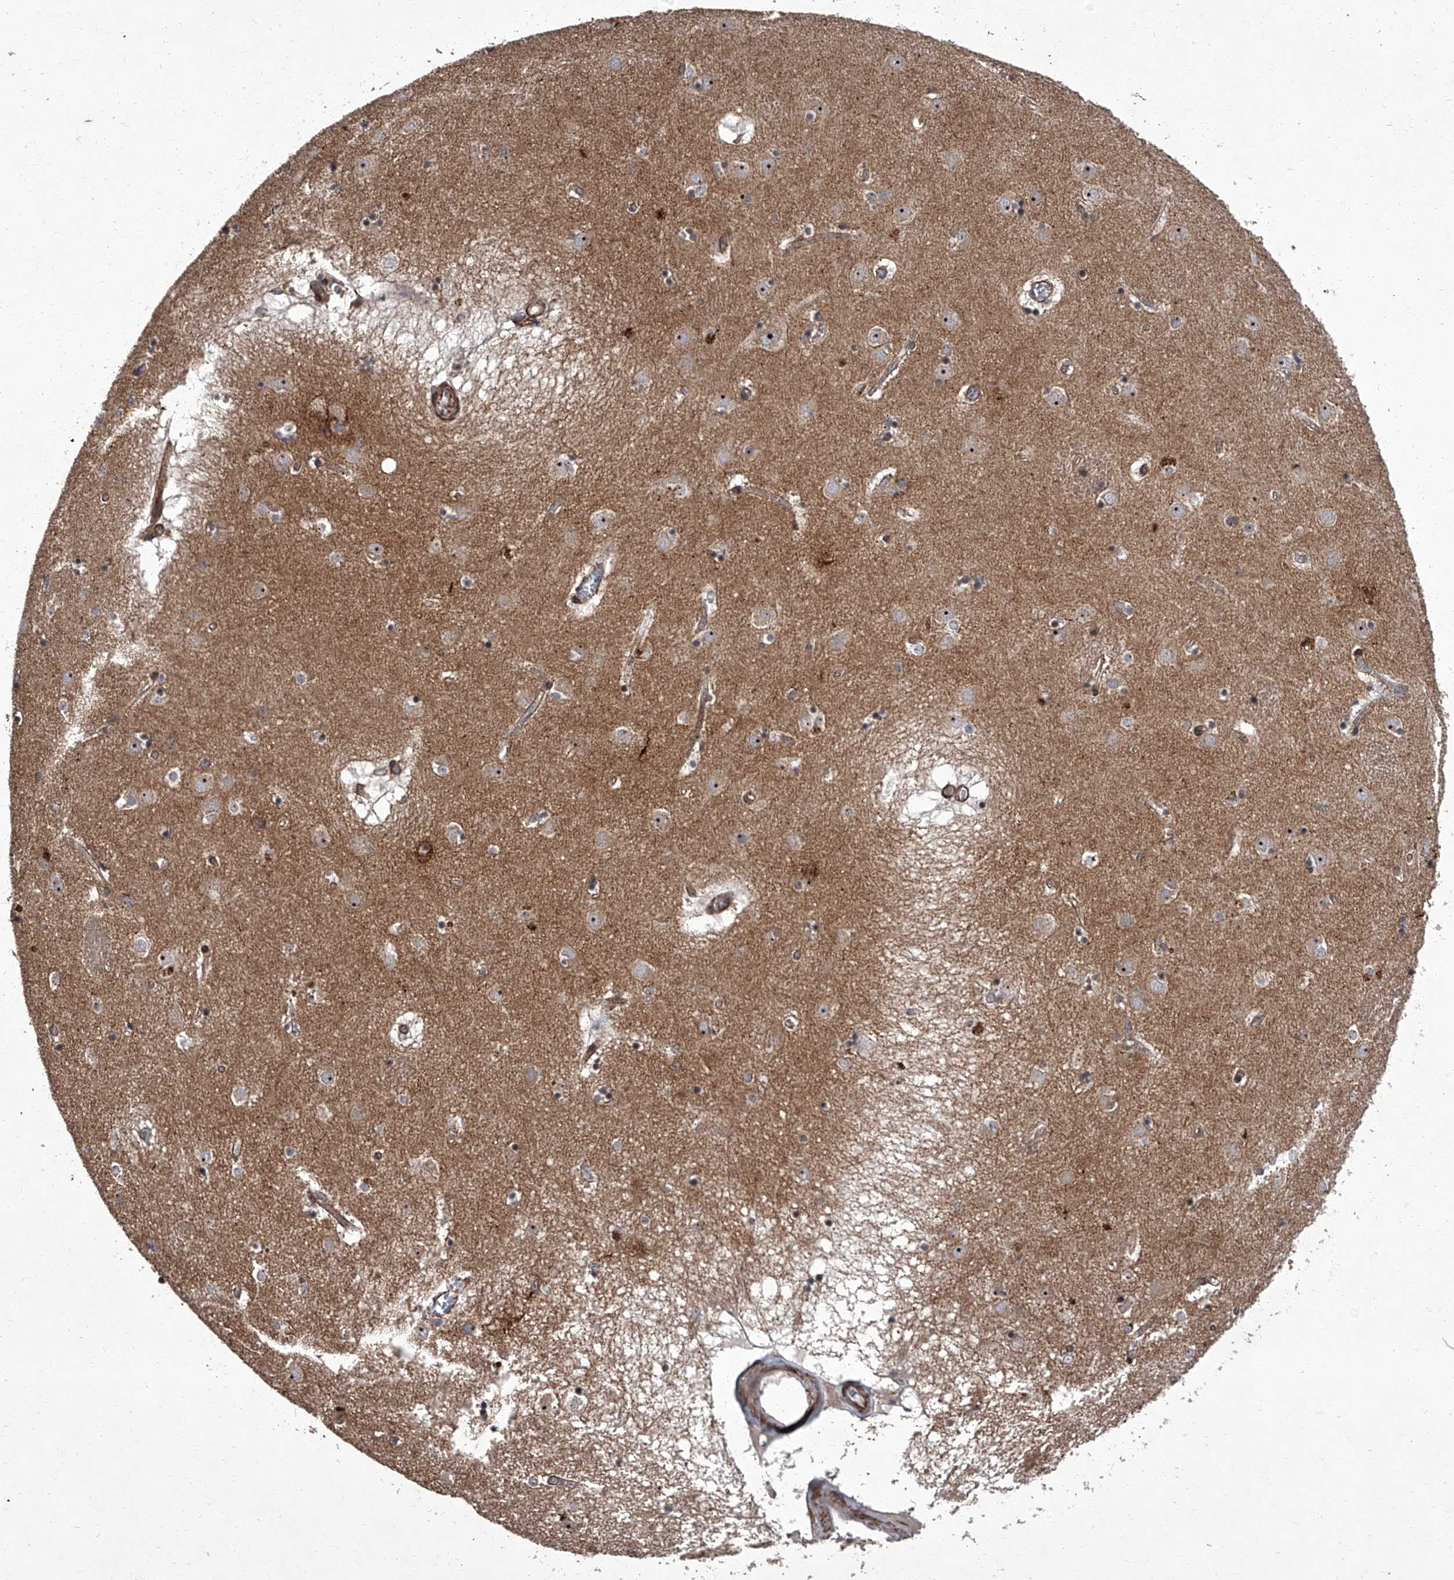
{"staining": {"intensity": "weak", "quantity": "<25%", "location": "cytoplasmic/membranous"}, "tissue": "caudate", "cell_type": "Glial cells", "image_type": "normal", "snomed": [{"axis": "morphology", "description": "Normal tissue, NOS"}, {"axis": "topography", "description": "Lateral ventricle wall"}], "caption": "Photomicrograph shows no protein positivity in glial cells of unremarkable caudate.", "gene": "SIRT4", "patient": {"sex": "male", "age": 70}}